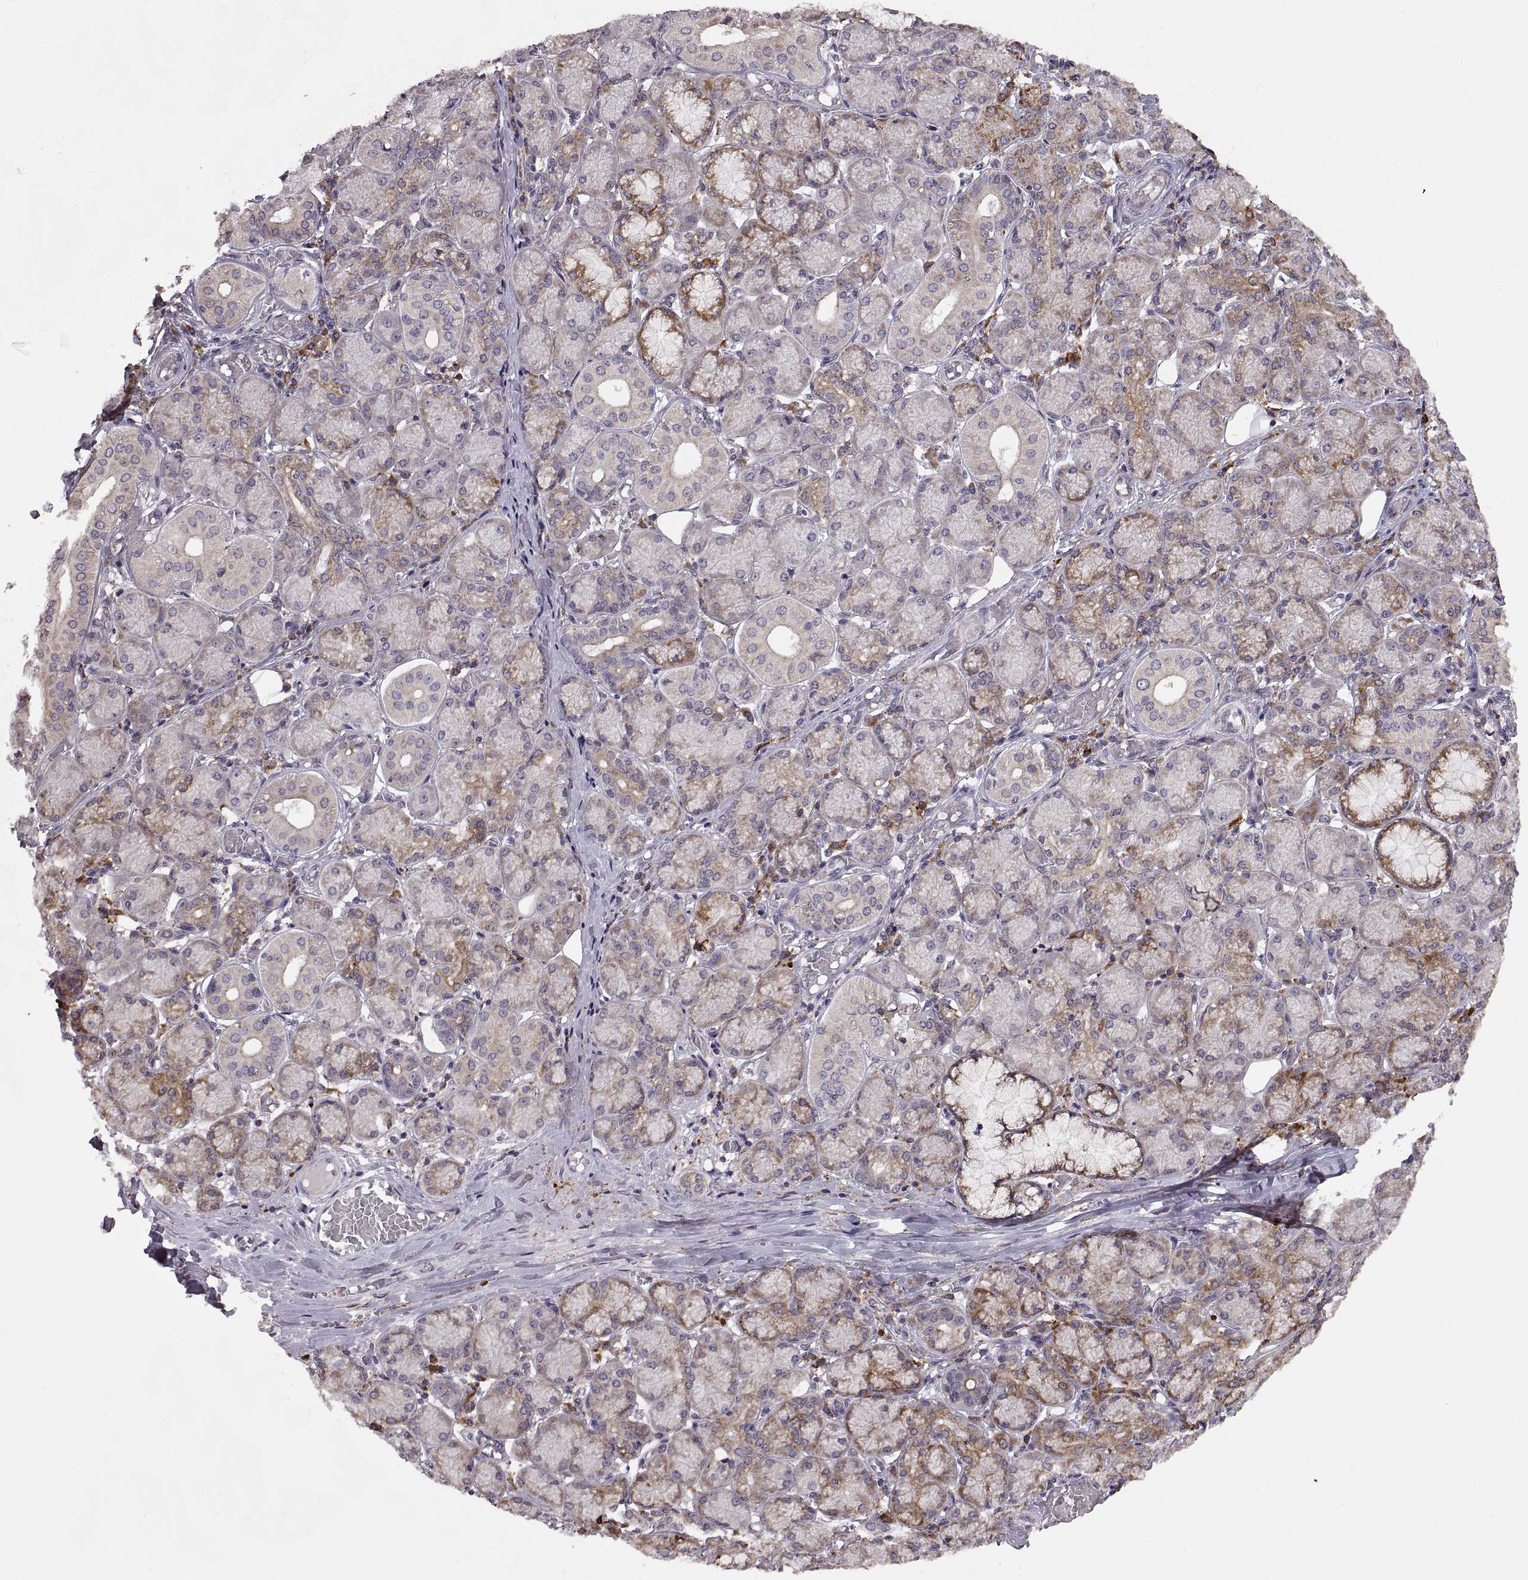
{"staining": {"intensity": "moderate", "quantity": "25%-75%", "location": "cytoplasmic/membranous"}, "tissue": "salivary gland", "cell_type": "Glandular cells", "image_type": "normal", "snomed": [{"axis": "morphology", "description": "Normal tissue, NOS"}, {"axis": "topography", "description": "Salivary gland"}, {"axis": "topography", "description": "Peripheral nerve tissue"}], "caption": "Benign salivary gland reveals moderate cytoplasmic/membranous positivity in about 25%-75% of glandular cells, visualized by immunohistochemistry. (Brightfield microscopy of DAB IHC at high magnification).", "gene": "PLEKHB2", "patient": {"sex": "female", "age": 24}}